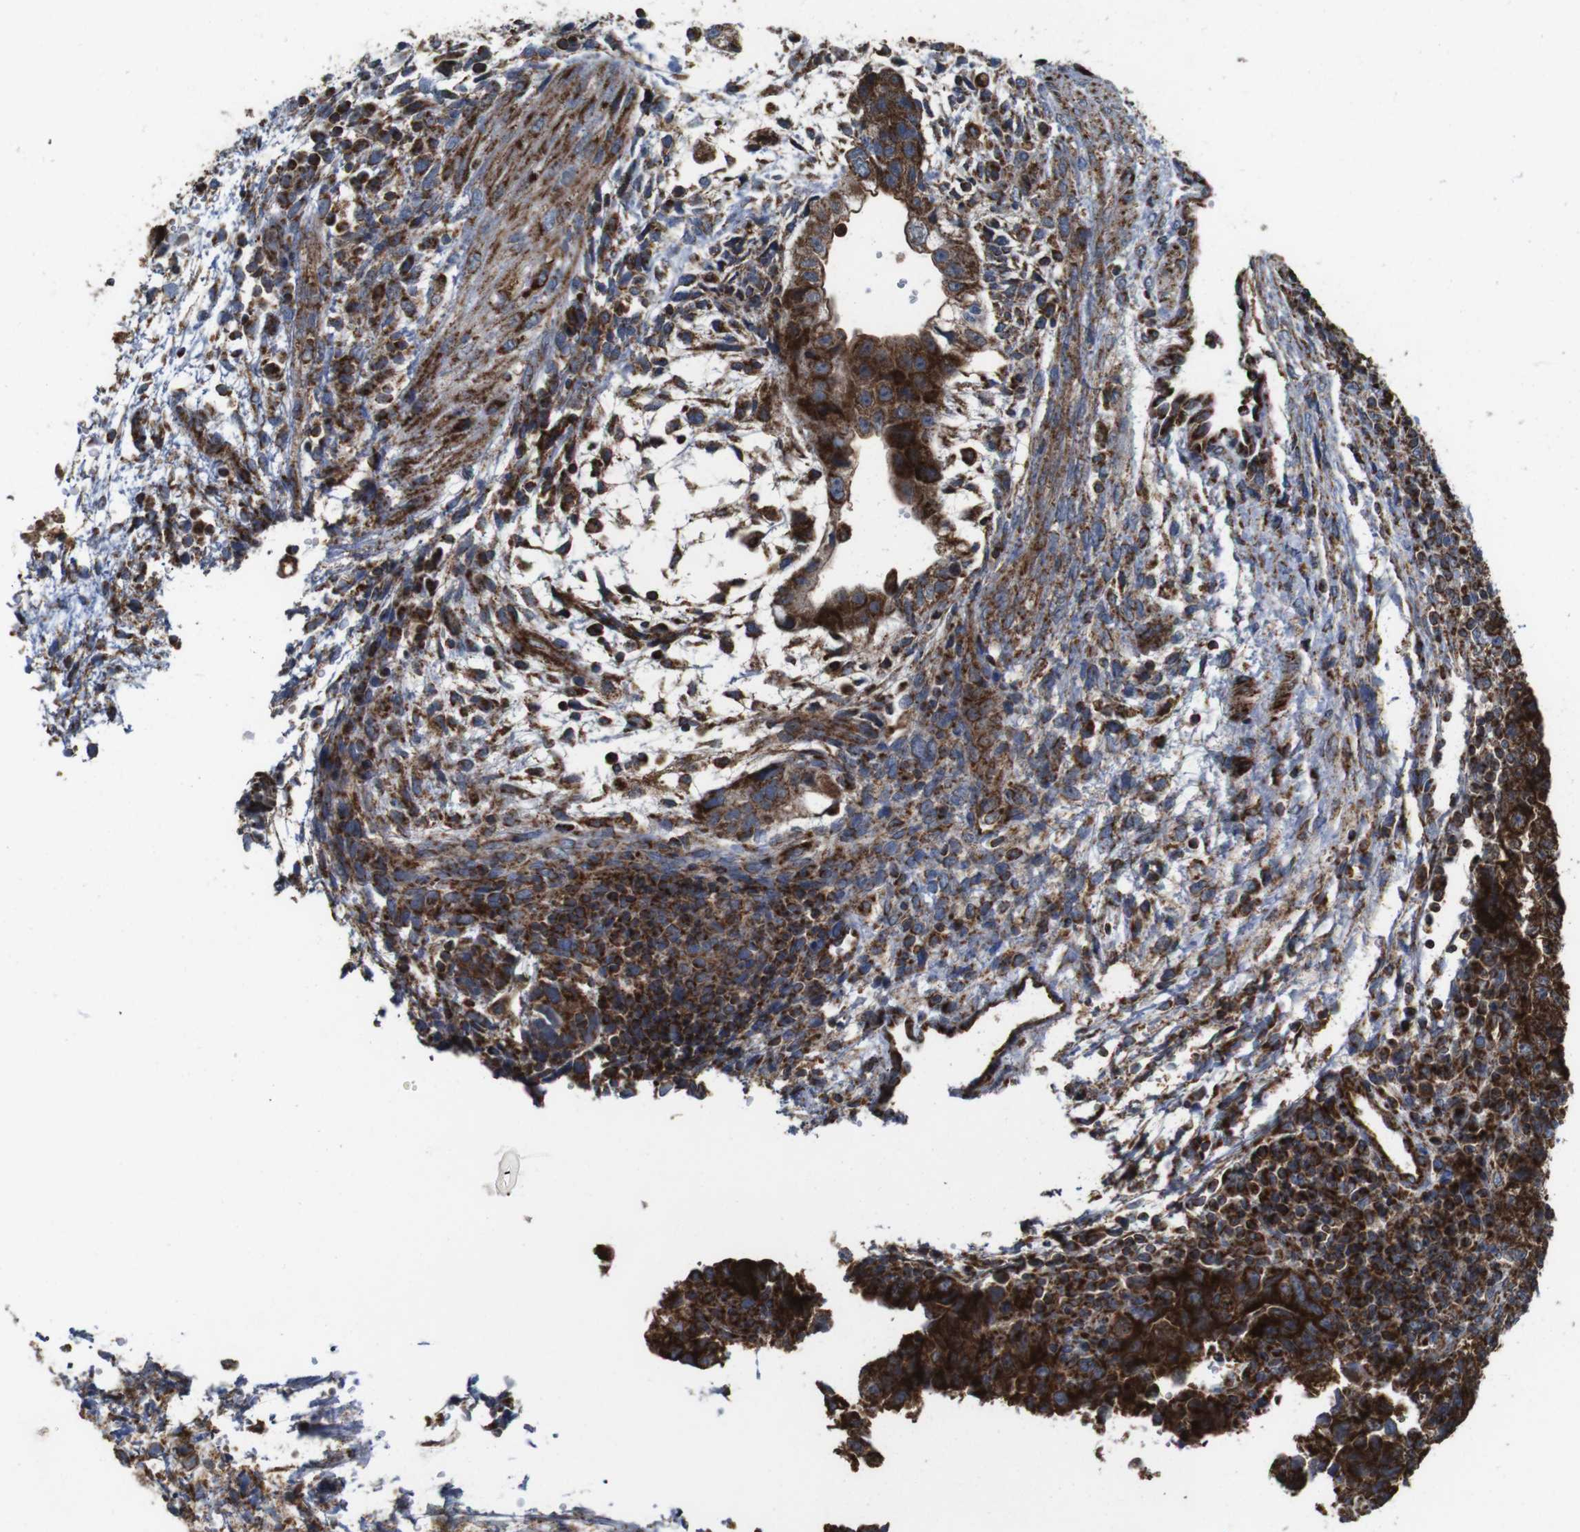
{"staining": {"intensity": "moderate", "quantity": "25%-75%", "location": "cytoplasmic/membranous"}, "tissue": "testis cancer", "cell_type": "Tumor cells", "image_type": "cancer", "snomed": [{"axis": "morphology", "description": "Carcinoma, Embryonal, NOS"}, {"axis": "topography", "description": "Testis"}], "caption": "Protein staining by immunohistochemistry (IHC) shows moderate cytoplasmic/membranous expression in approximately 25%-75% of tumor cells in testis cancer.", "gene": "HK1", "patient": {"sex": "male", "age": 36}}